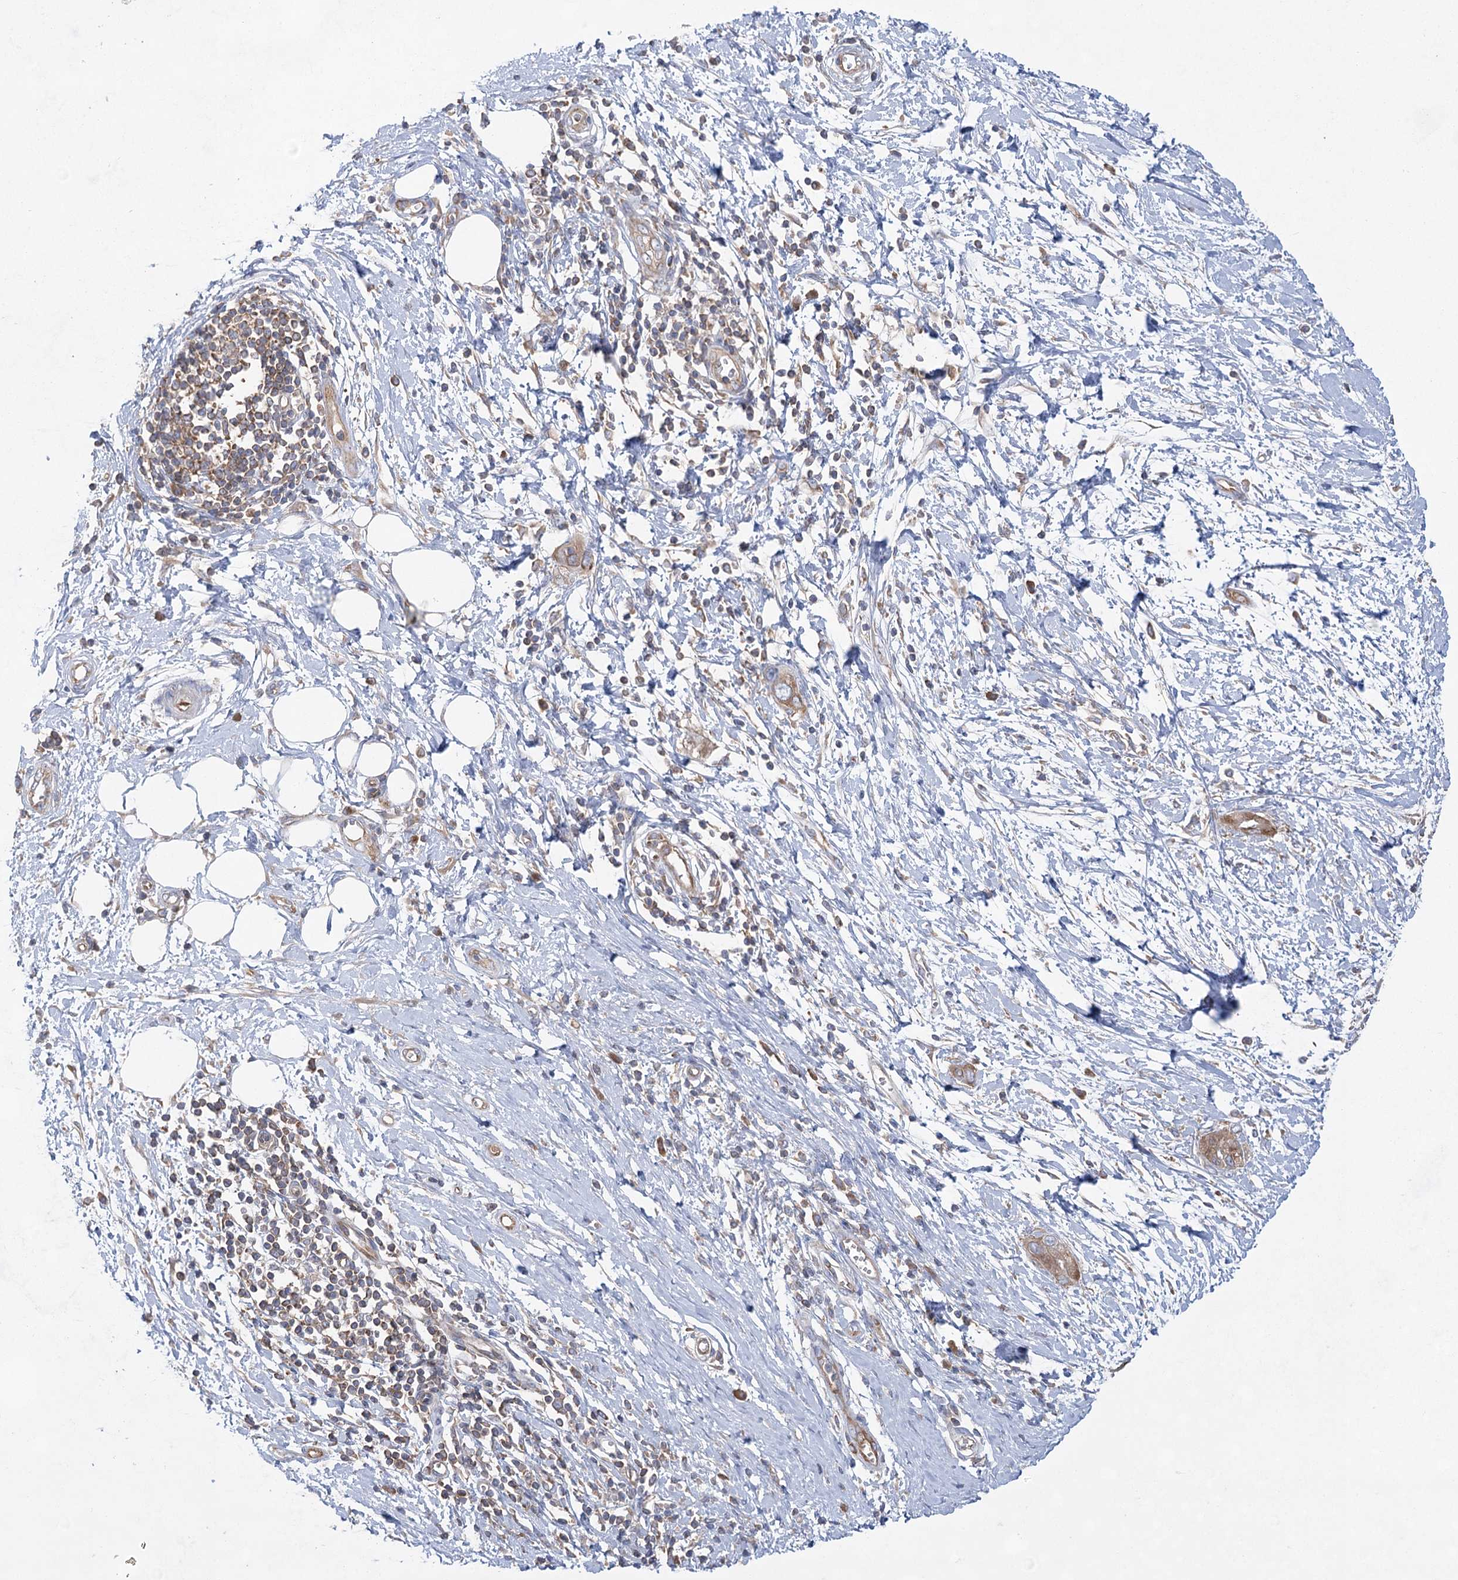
{"staining": {"intensity": "moderate", "quantity": ">75%", "location": "cytoplasmic/membranous"}, "tissue": "pancreatic cancer", "cell_type": "Tumor cells", "image_type": "cancer", "snomed": [{"axis": "morphology", "description": "Normal tissue, NOS"}, {"axis": "morphology", "description": "Adenocarcinoma, NOS"}, {"axis": "topography", "description": "Pancreas"}, {"axis": "topography", "description": "Peripheral nerve tissue"}], "caption": "A photomicrograph of pancreatic cancer (adenocarcinoma) stained for a protein shows moderate cytoplasmic/membranous brown staining in tumor cells. The staining was performed using DAB (3,3'-diaminobenzidine) to visualize the protein expression in brown, while the nuclei were stained in blue with hematoxylin (Magnification: 20x).", "gene": "EIF3A", "patient": {"sex": "male", "age": 59}}